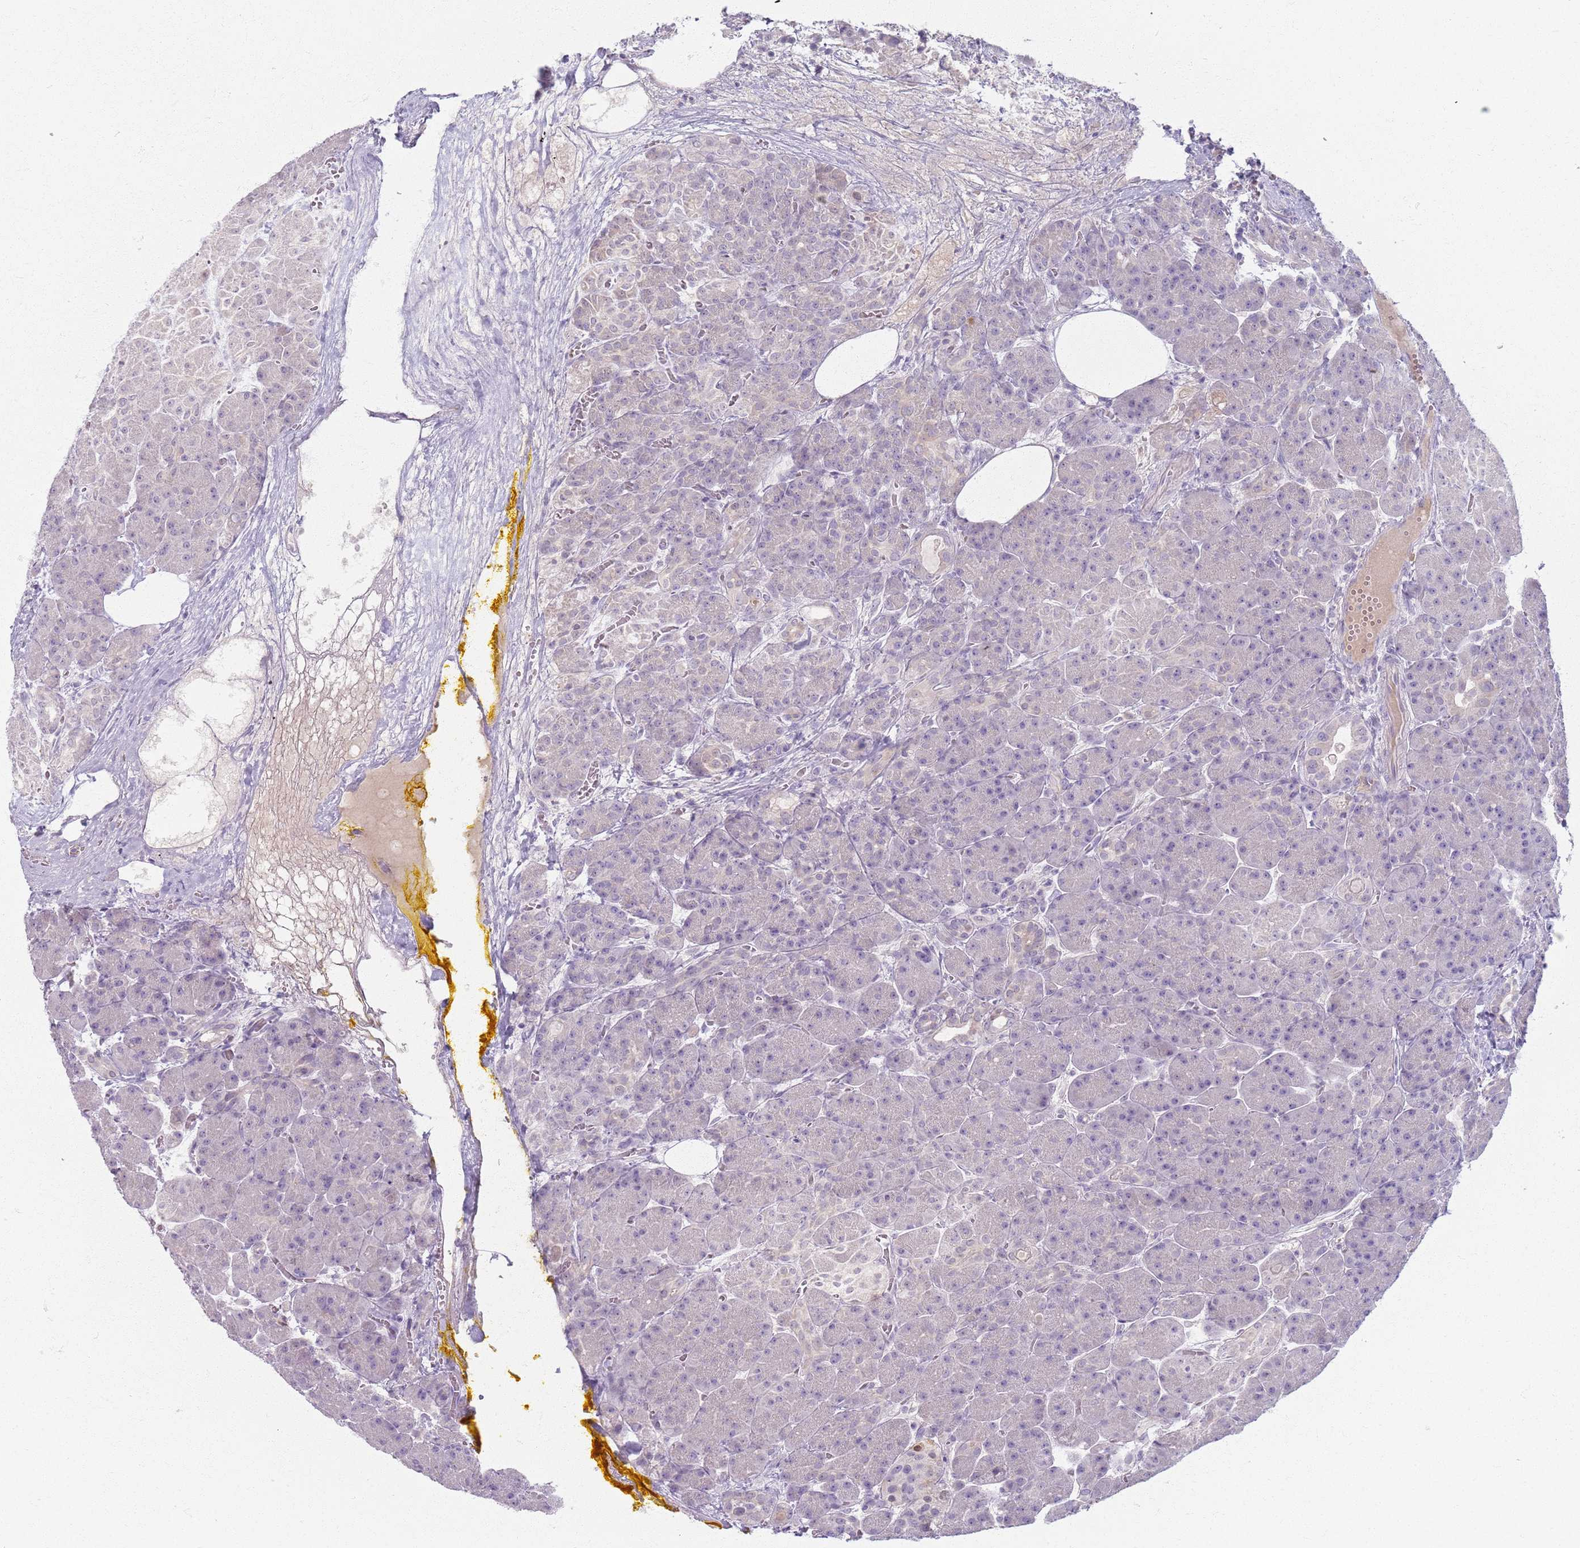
{"staining": {"intensity": "negative", "quantity": "none", "location": "none"}, "tissue": "pancreas", "cell_type": "Exocrine glandular cells", "image_type": "normal", "snomed": [{"axis": "morphology", "description": "Normal tissue, NOS"}, {"axis": "topography", "description": "Pancreas"}], "caption": "The micrograph displays no significant staining in exocrine glandular cells of pancreas.", "gene": "CRIPT", "patient": {"sex": "male", "age": 63}}